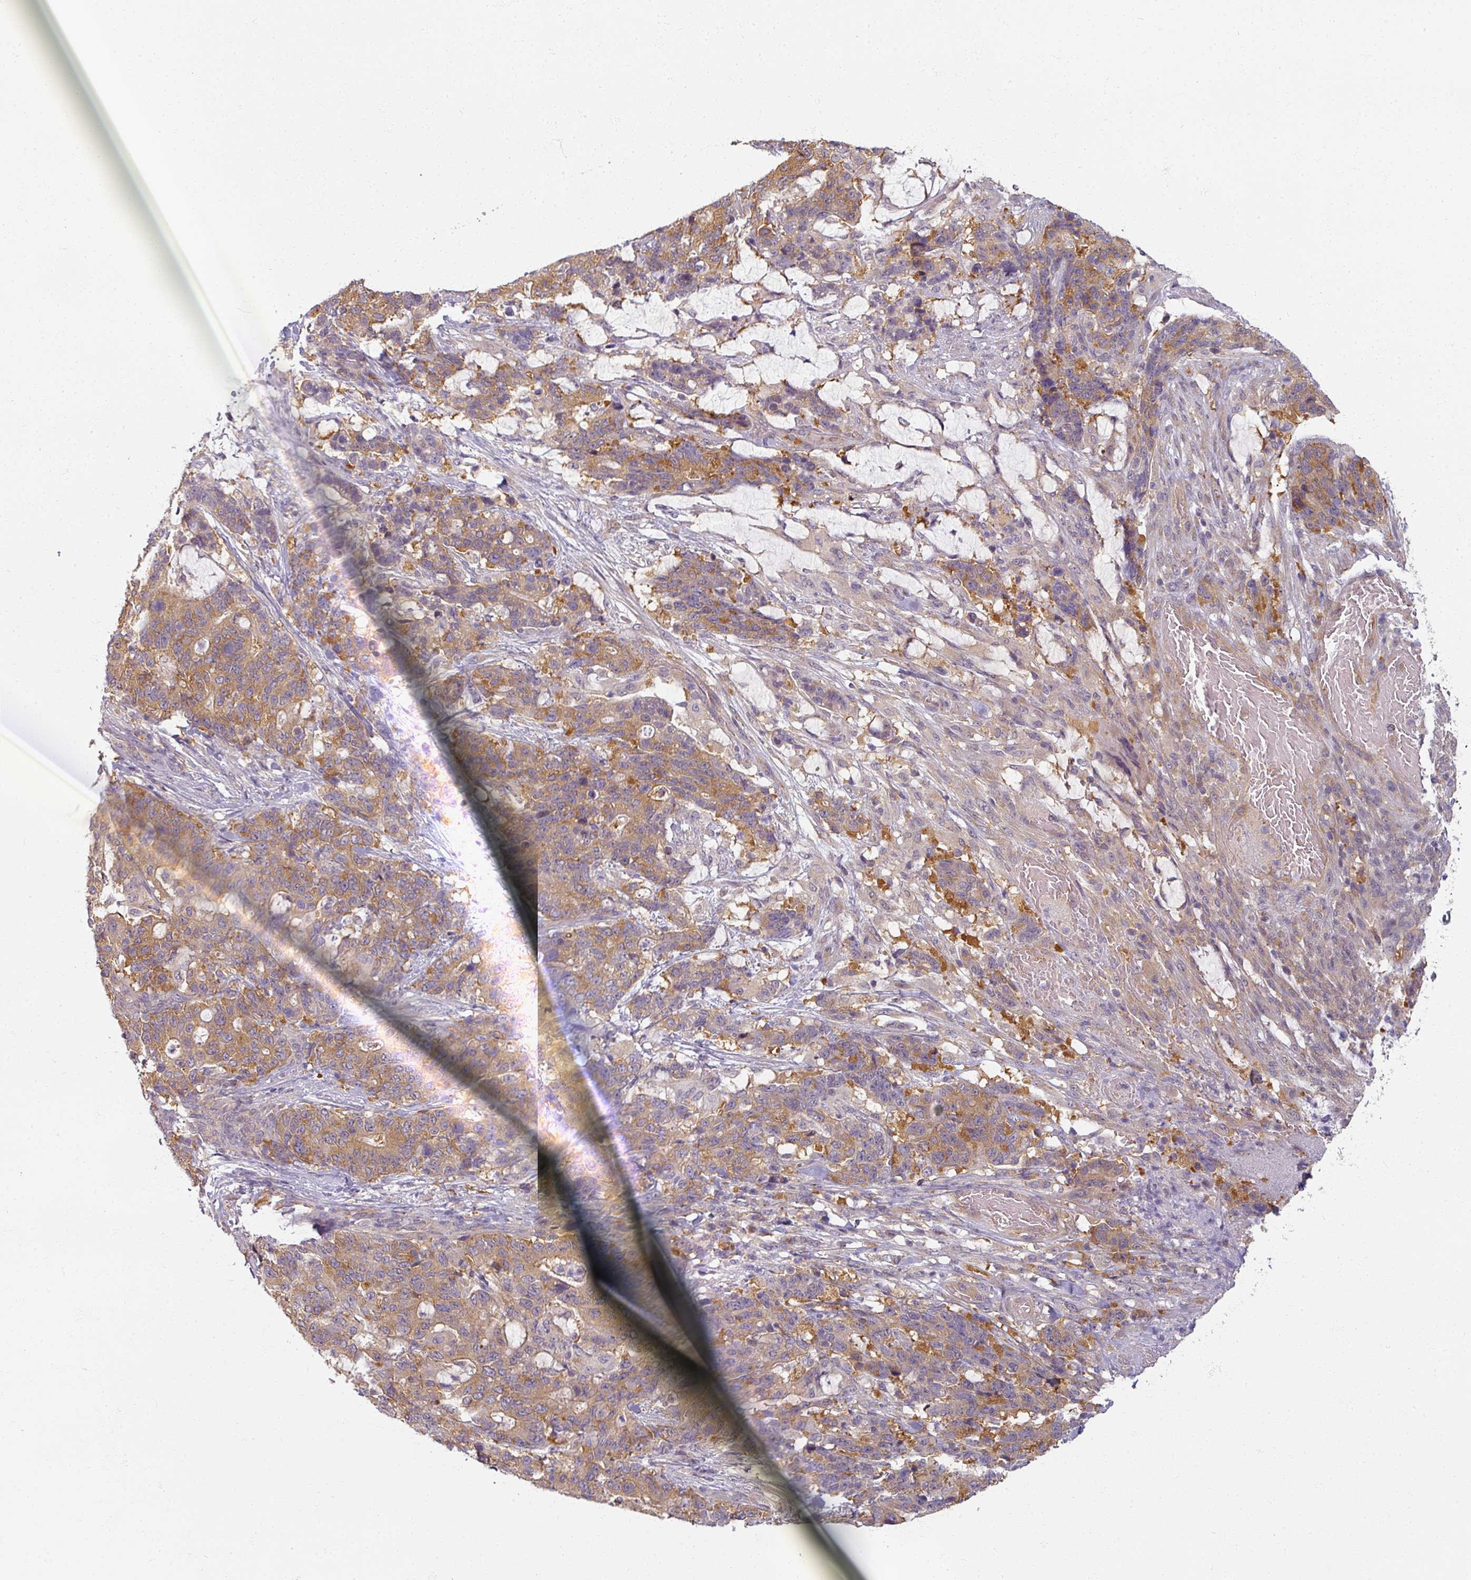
{"staining": {"intensity": "moderate", "quantity": ">75%", "location": "cytoplasmic/membranous"}, "tissue": "stomach cancer", "cell_type": "Tumor cells", "image_type": "cancer", "snomed": [{"axis": "morphology", "description": "Normal tissue, NOS"}, {"axis": "morphology", "description": "Adenocarcinoma, NOS"}, {"axis": "topography", "description": "Stomach"}], "caption": "Immunohistochemistry (IHC) of human stomach adenocarcinoma exhibits medium levels of moderate cytoplasmic/membranous positivity in approximately >75% of tumor cells.", "gene": "AGPAT4", "patient": {"sex": "female", "age": 64}}